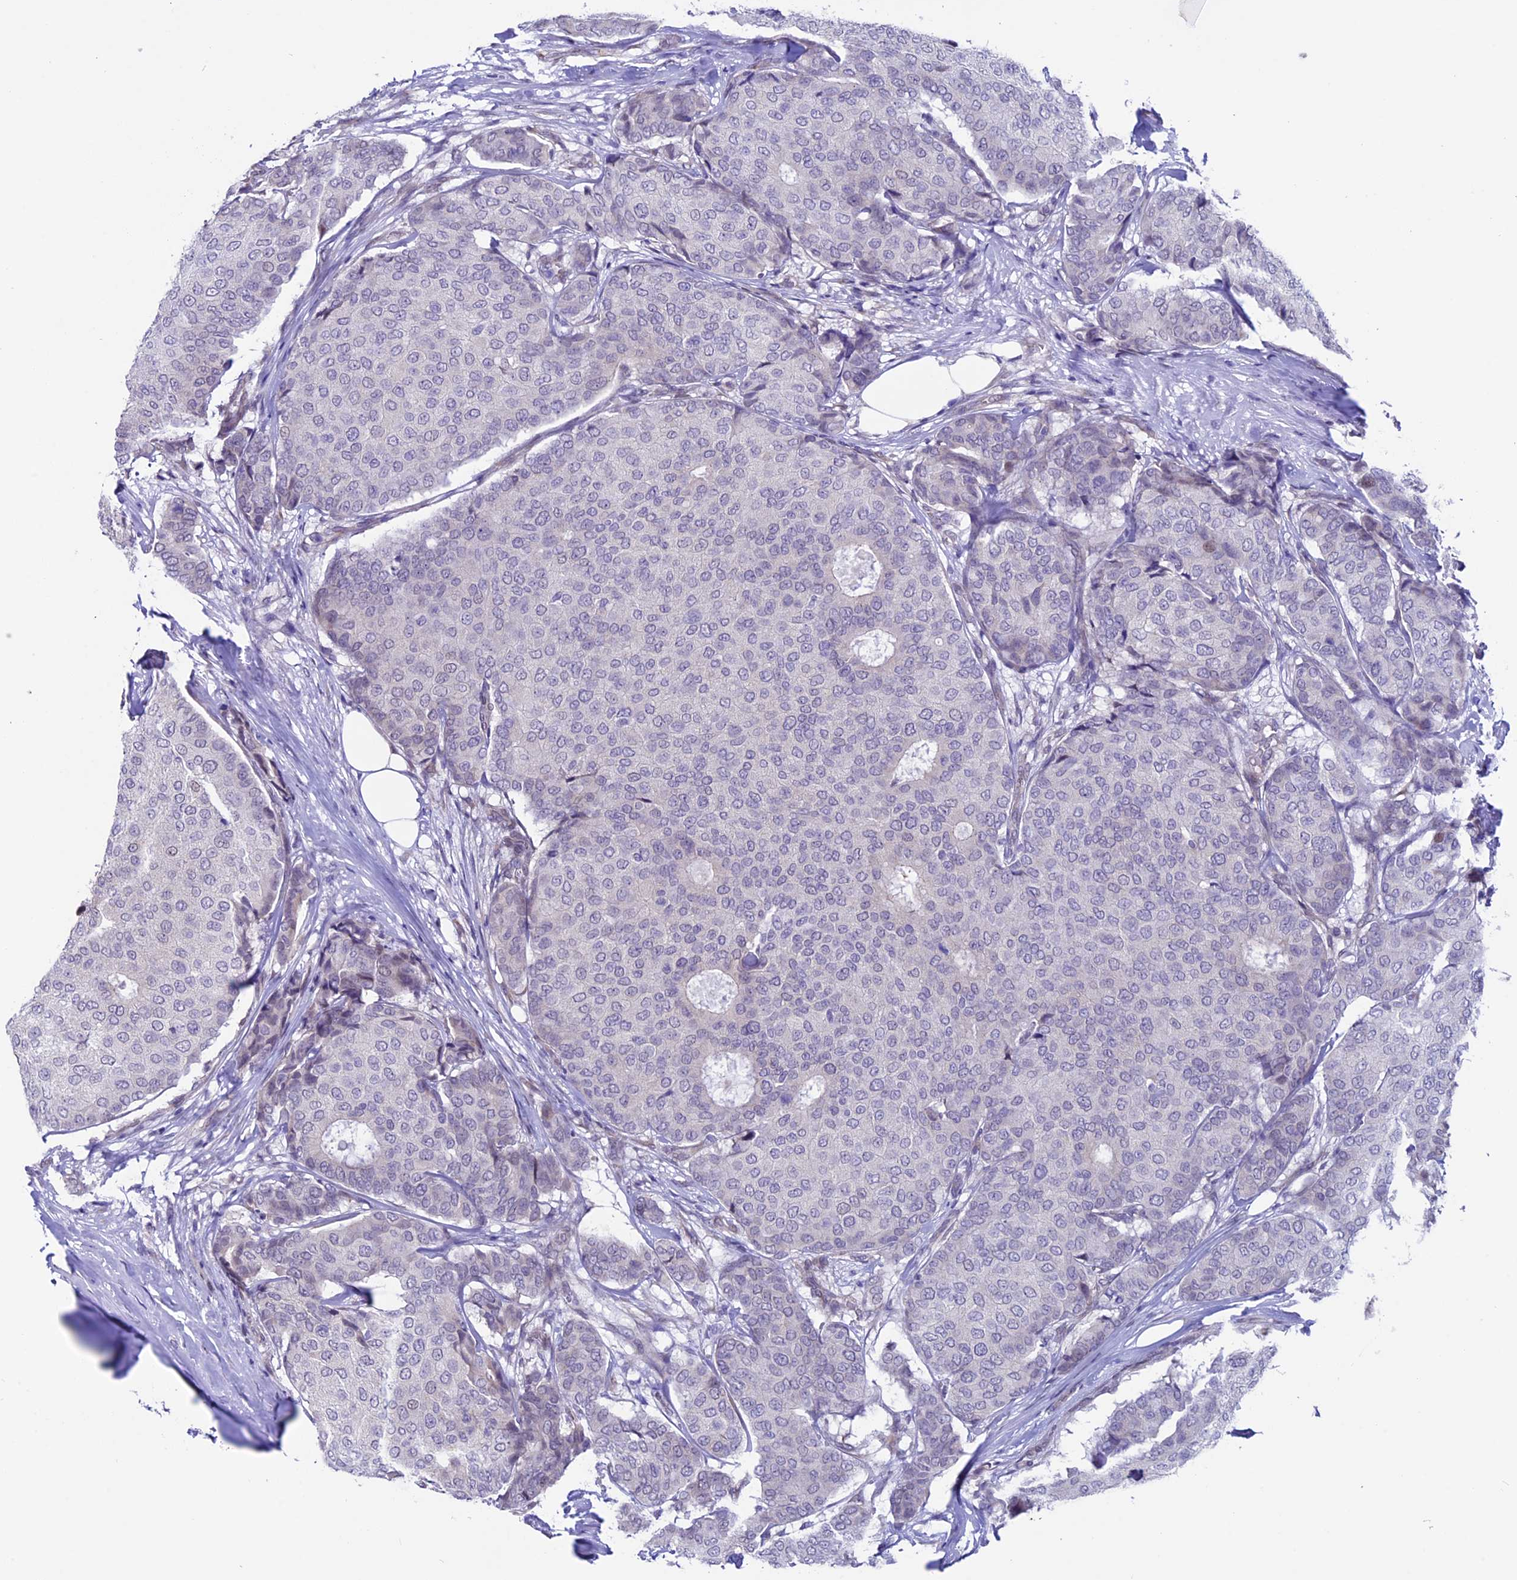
{"staining": {"intensity": "negative", "quantity": "none", "location": "none"}, "tissue": "breast cancer", "cell_type": "Tumor cells", "image_type": "cancer", "snomed": [{"axis": "morphology", "description": "Duct carcinoma"}, {"axis": "topography", "description": "Breast"}], "caption": "Immunohistochemical staining of human breast cancer (infiltrating ductal carcinoma) demonstrates no significant expression in tumor cells.", "gene": "TMEM171", "patient": {"sex": "female", "age": 75}}